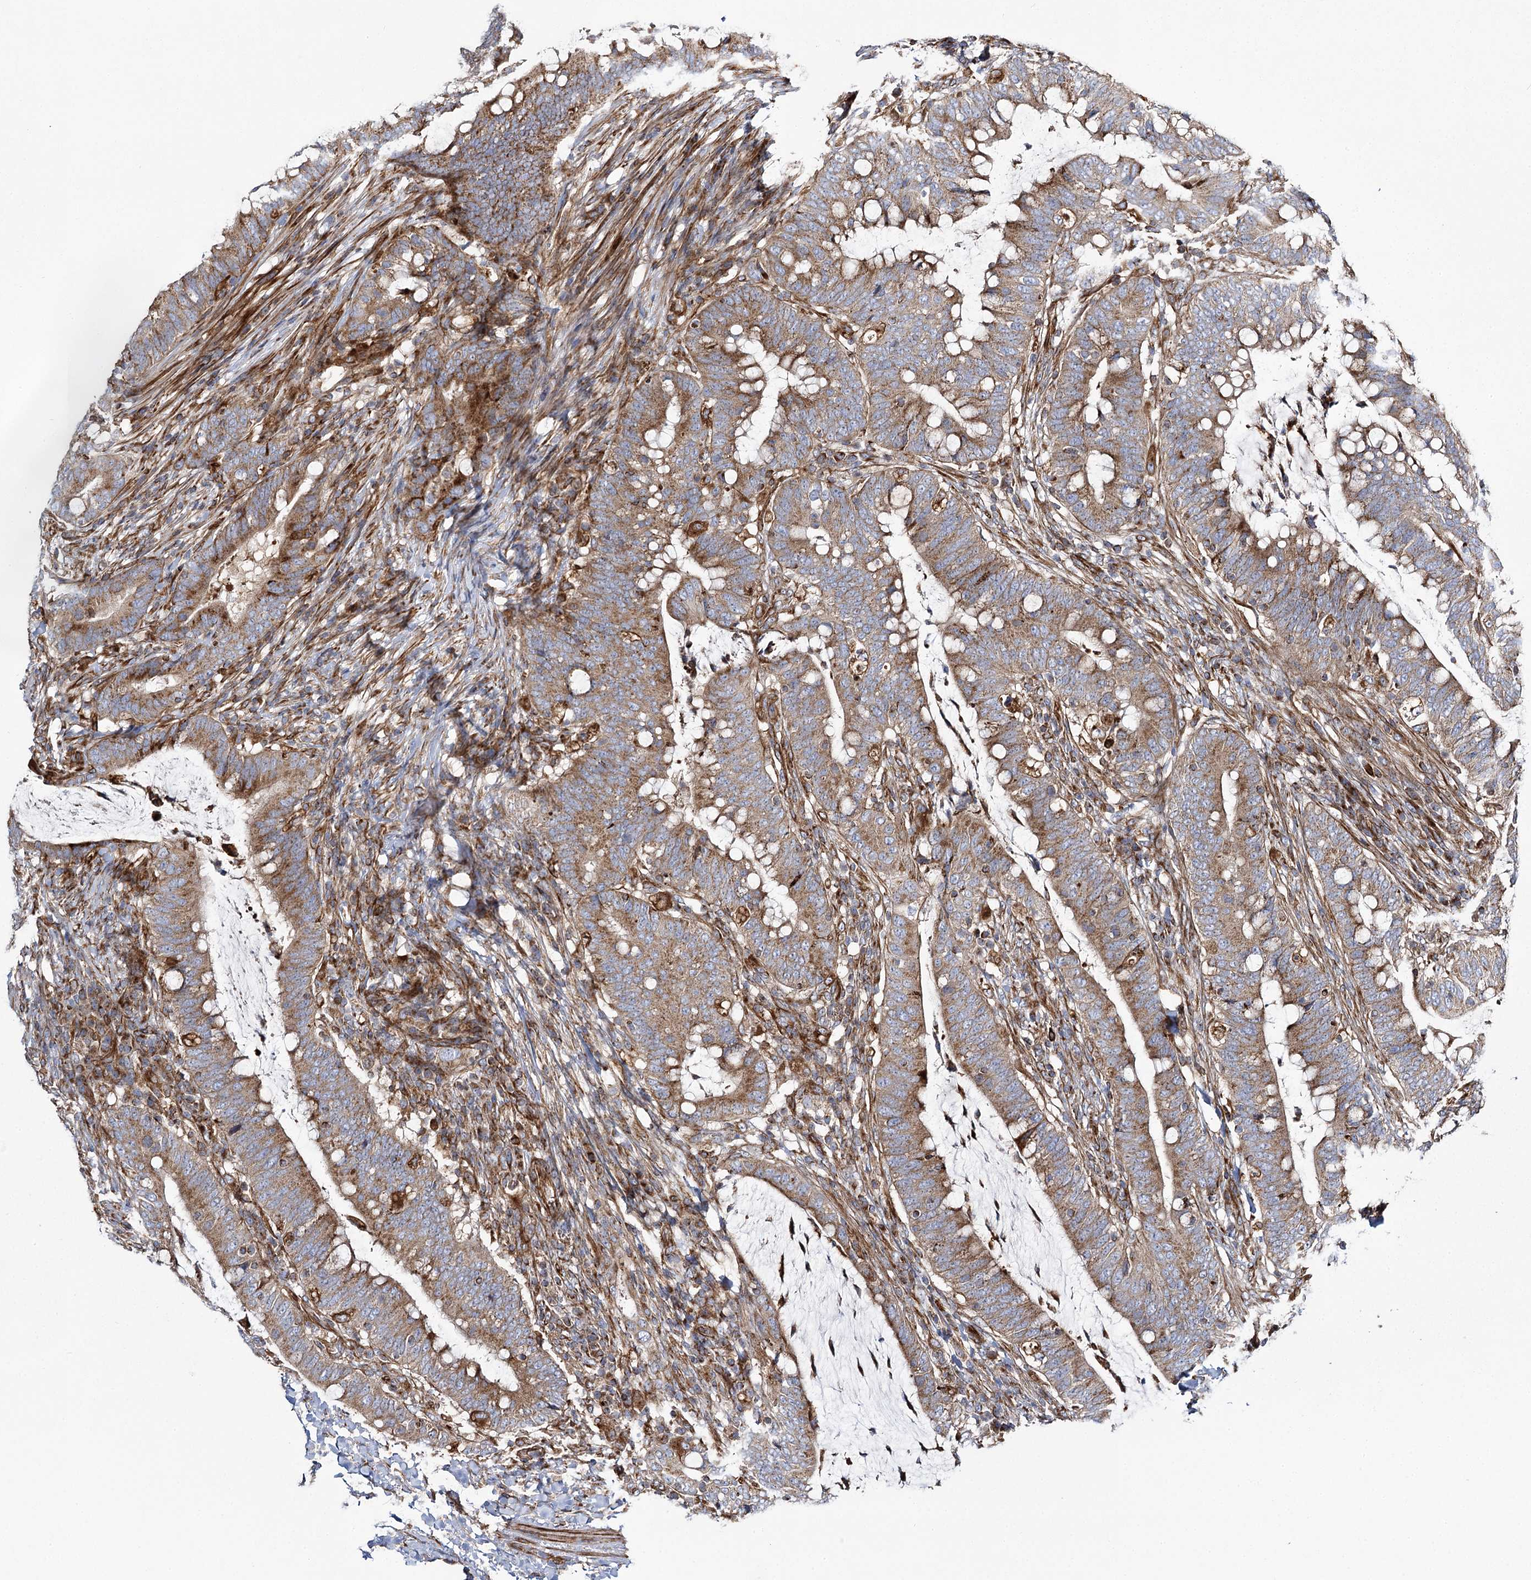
{"staining": {"intensity": "moderate", "quantity": ">75%", "location": "cytoplasmic/membranous"}, "tissue": "colorectal cancer", "cell_type": "Tumor cells", "image_type": "cancer", "snomed": [{"axis": "morphology", "description": "Adenocarcinoma, NOS"}, {"axis": "topography", "description": "Colon"}], "caption": "Protein staining demonstrates moderate cytoplasmic/membranous positivity in about >75% of tumor cells in colorectal cancer (adenocarcinoma). Nuclei are stained in blue.", "gene": "THUMPD3", "patient": {"sex": "female", "age": 66}}